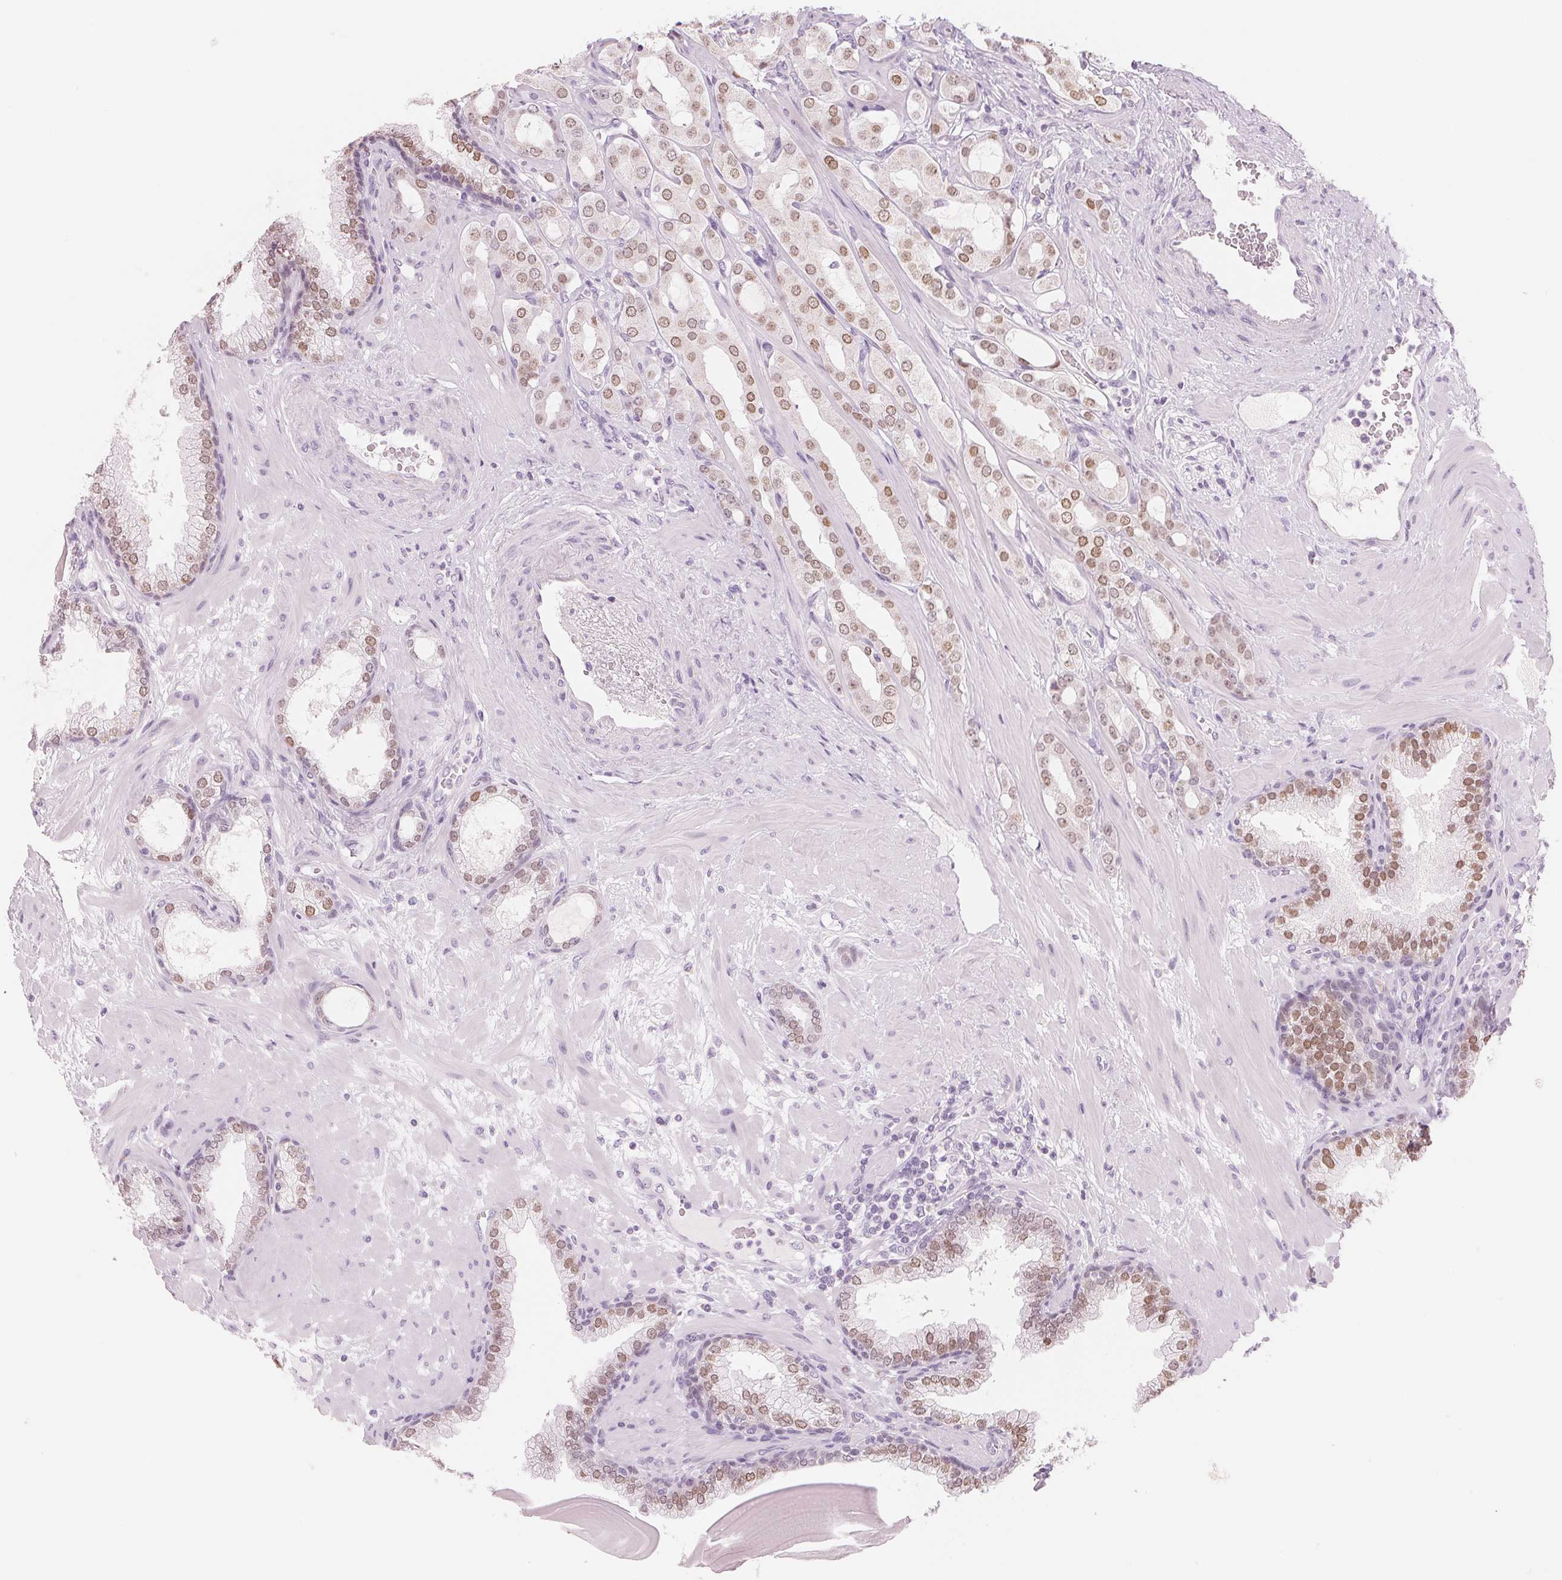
{"staining": {"intensity": "moderate", "quantity": ">75%", "location": "nuclear"}, "tissue": "prostate cancer", "cell_type": "Tumor cells", "image_type": "cancer", "snomed": [{"axis": "morphology", "description": "Adenocarcinoma, Low grade"}, {"axis": "topography", "description": "Prostate"}], "caption": "Tumor cells demonstrate moderate nuclear expression in about >75% of cells in prostate cancer (low-grade adenocarcinoma).", "gene": "HOXB13", "patient": {"sex": "male", "age": 57}}